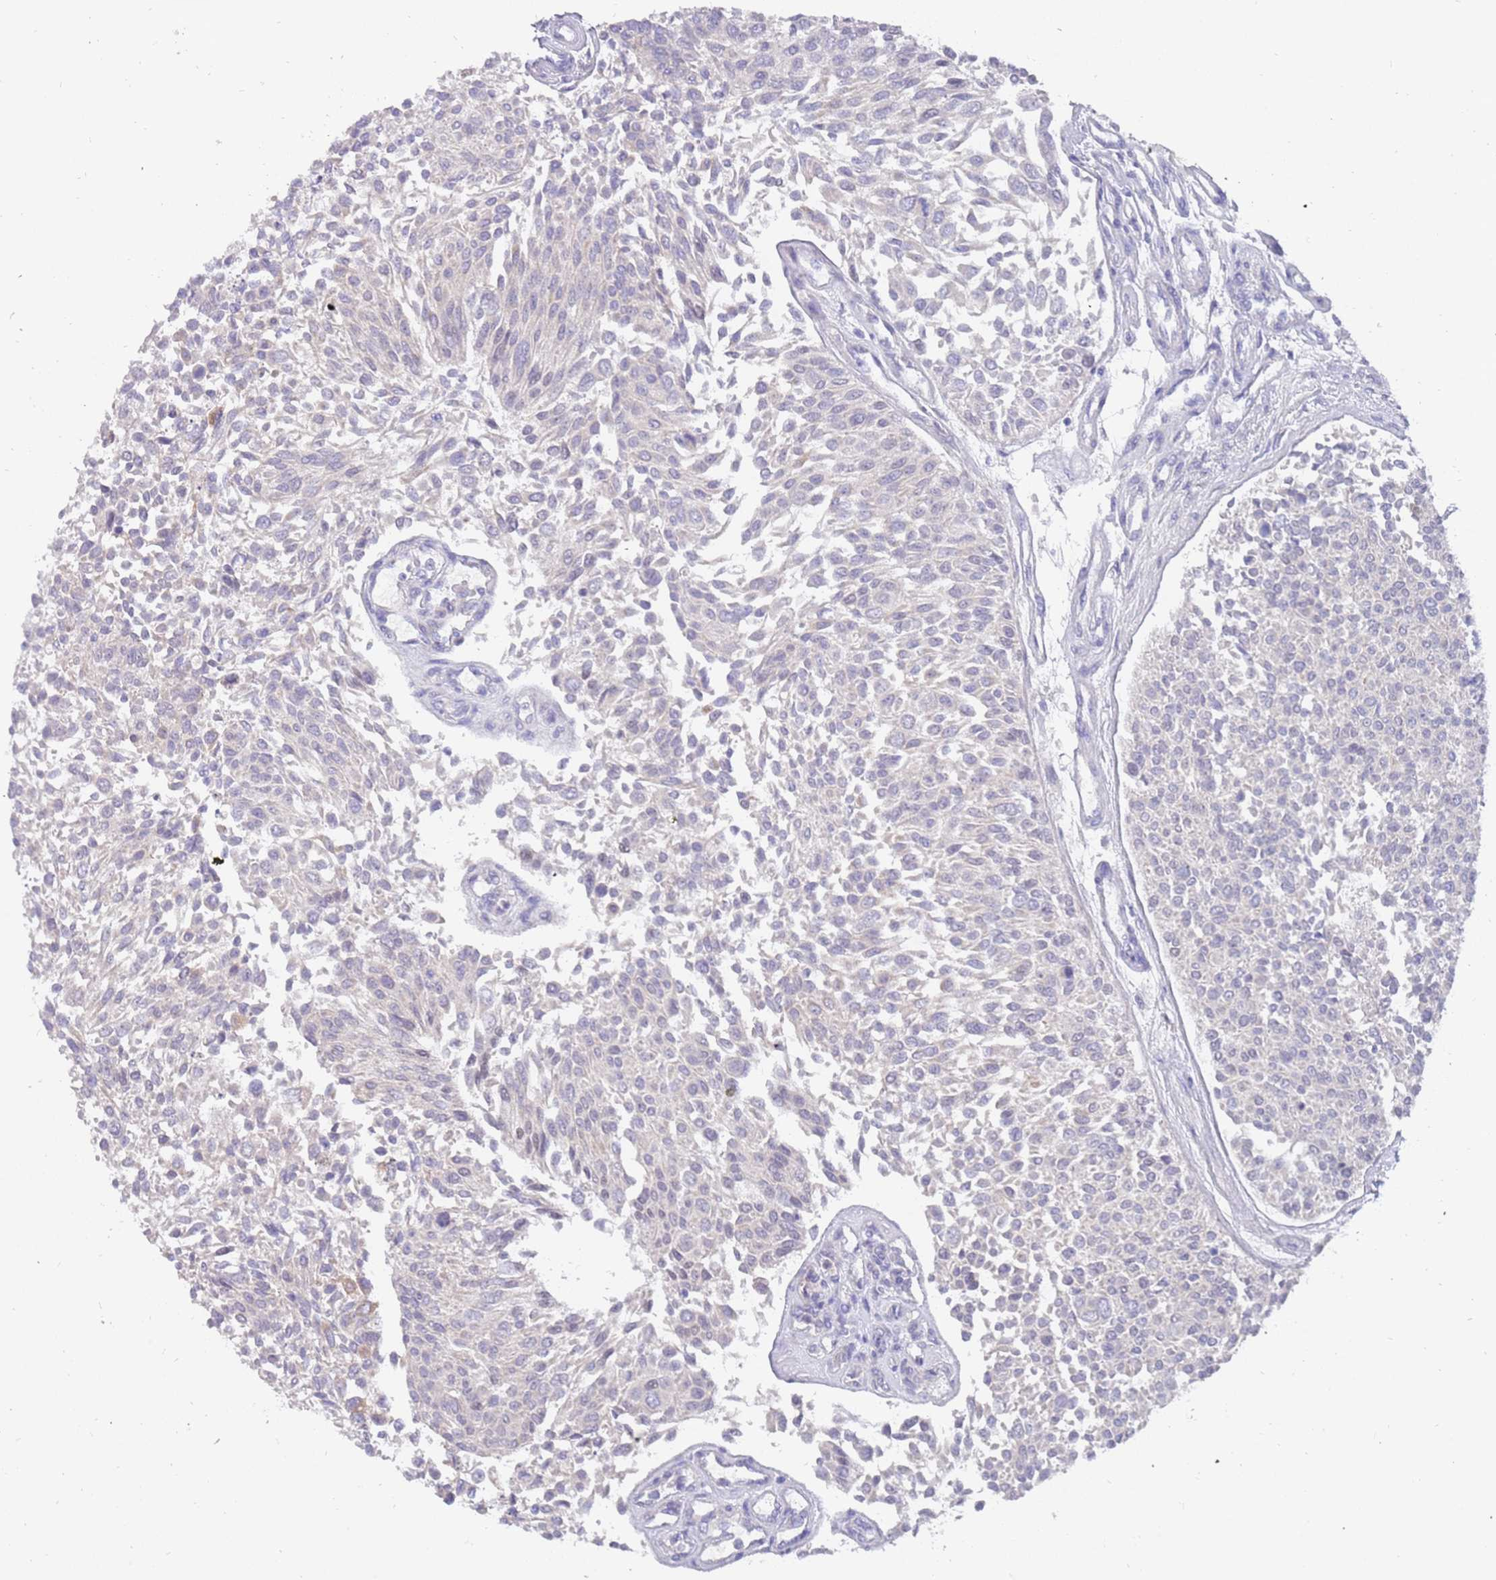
{"staining": {"intensity": "negative", "quantity": "none", "location": "none"}, "tissue": "urothelial cancer", "cell_type": "Tumor cells", "image_type": "cancer", "snomed": [{"axis": "morphology", "description": "Urothelial carcinoma, NOS"}, {"axis": "topography", "description": "Urinary bladder"}], "caption": "Urothelial cancer was stained to show a protein in brown. There is no significant staining in tumor cells. The staining was performed using DAB (3,3'-diaminobenzidine) to visualize the protein expression in brown, while the nuclei were stained in blue with hematoxylin (Magnification: 20x).", "gene": "ZNF746", "patient": {"sex": "male", "age": 55}}